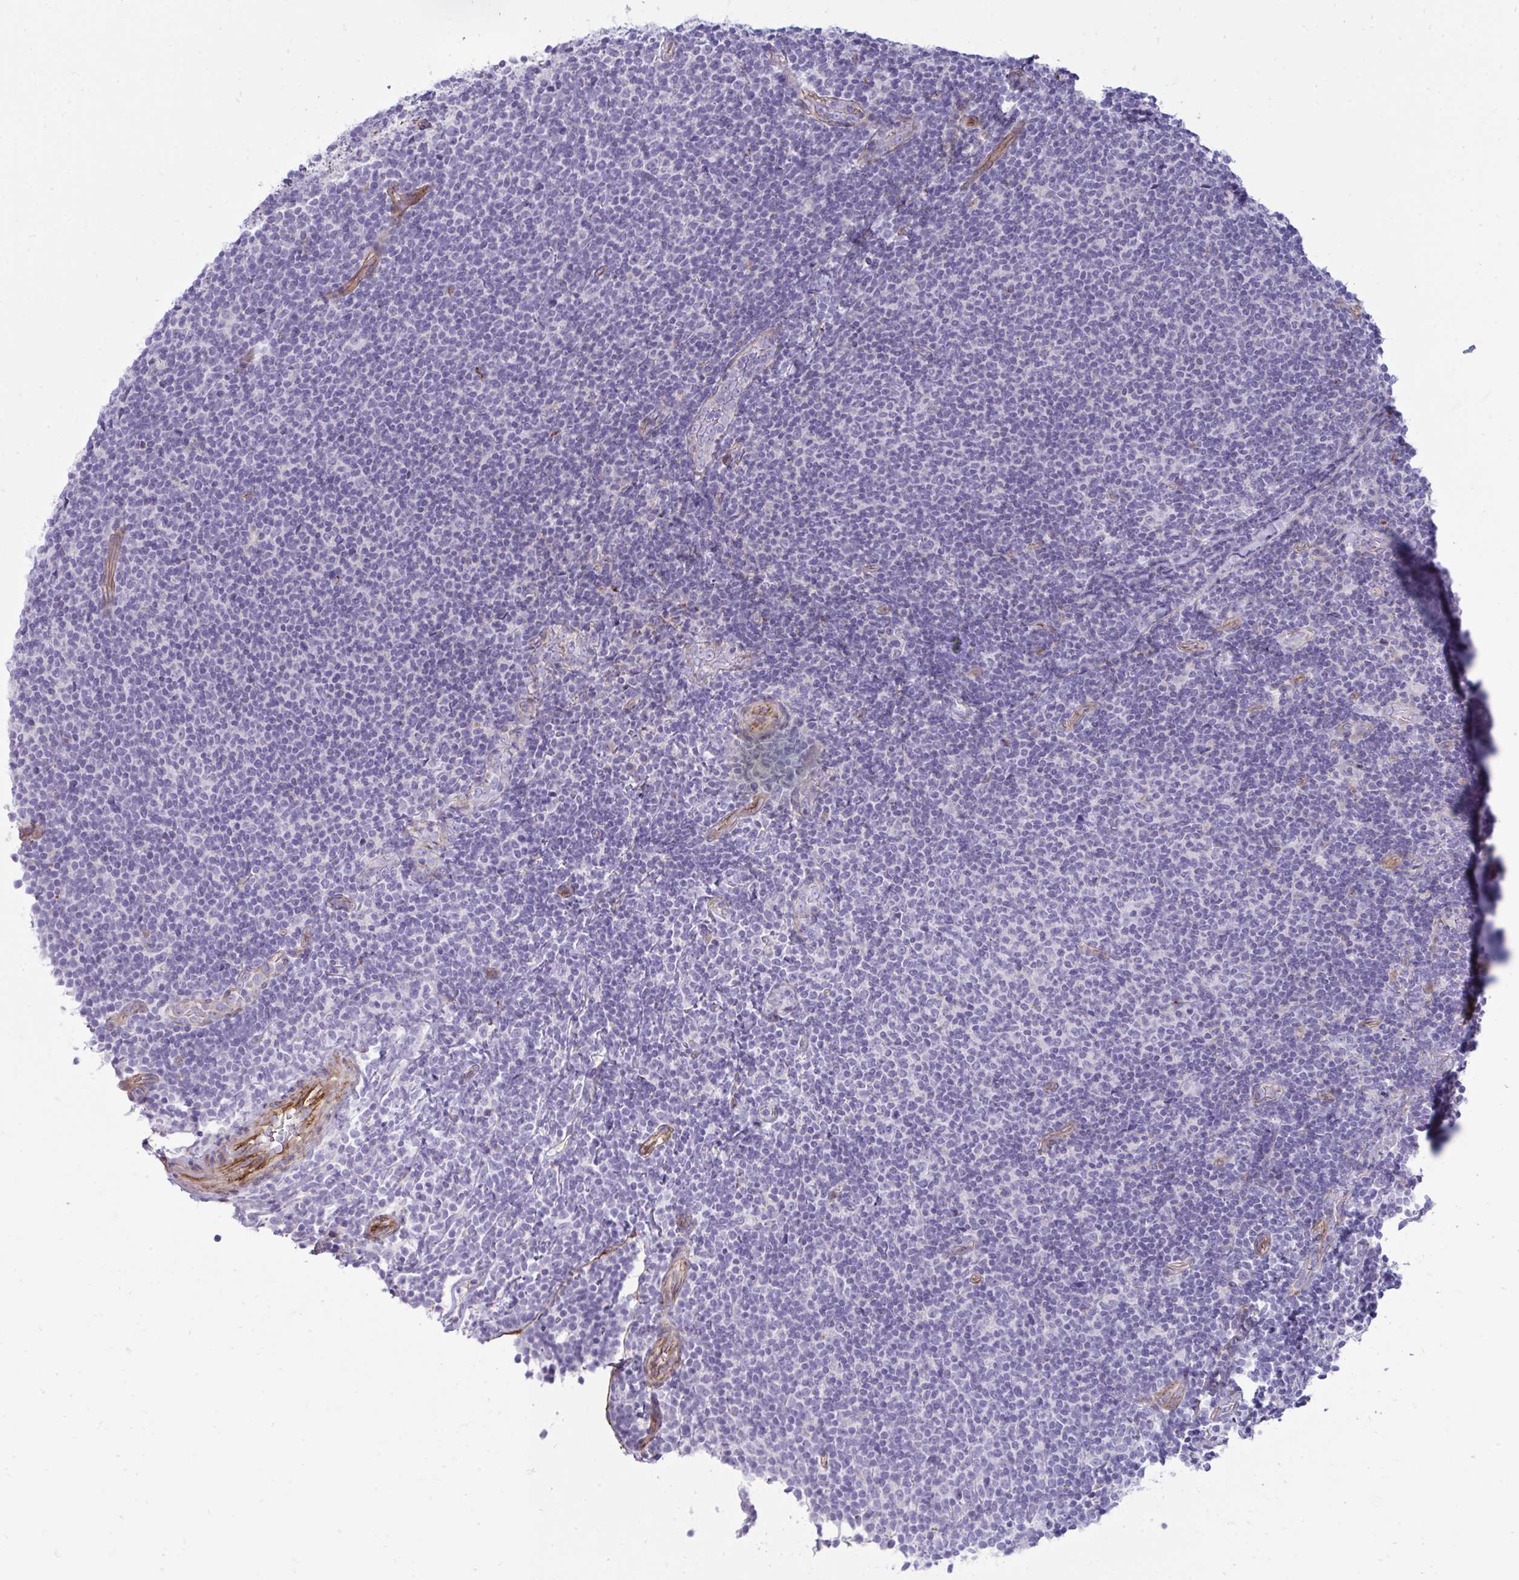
{"staining": {"intensity": "negative", "quantity": "none", "location": "none"}, "tissue": "lymphoma", "cell_type": "Tumor cells", "image_type": "cancer", "snomed": [{"axis": "morphology", "description": "Malignant lymphoma, non-Hodgkin's type, Low grade"}, {"axis": "topography", "description": "Lymph node"}], "caption": "Tumor cells show no significant protein staining in lymphoma. The staining is performed using DAB brown chromogen with nuclei counter-stained in using hematoxylin.", "gene": "UBL3", "patient": {"sex": "male", "age": 52}}